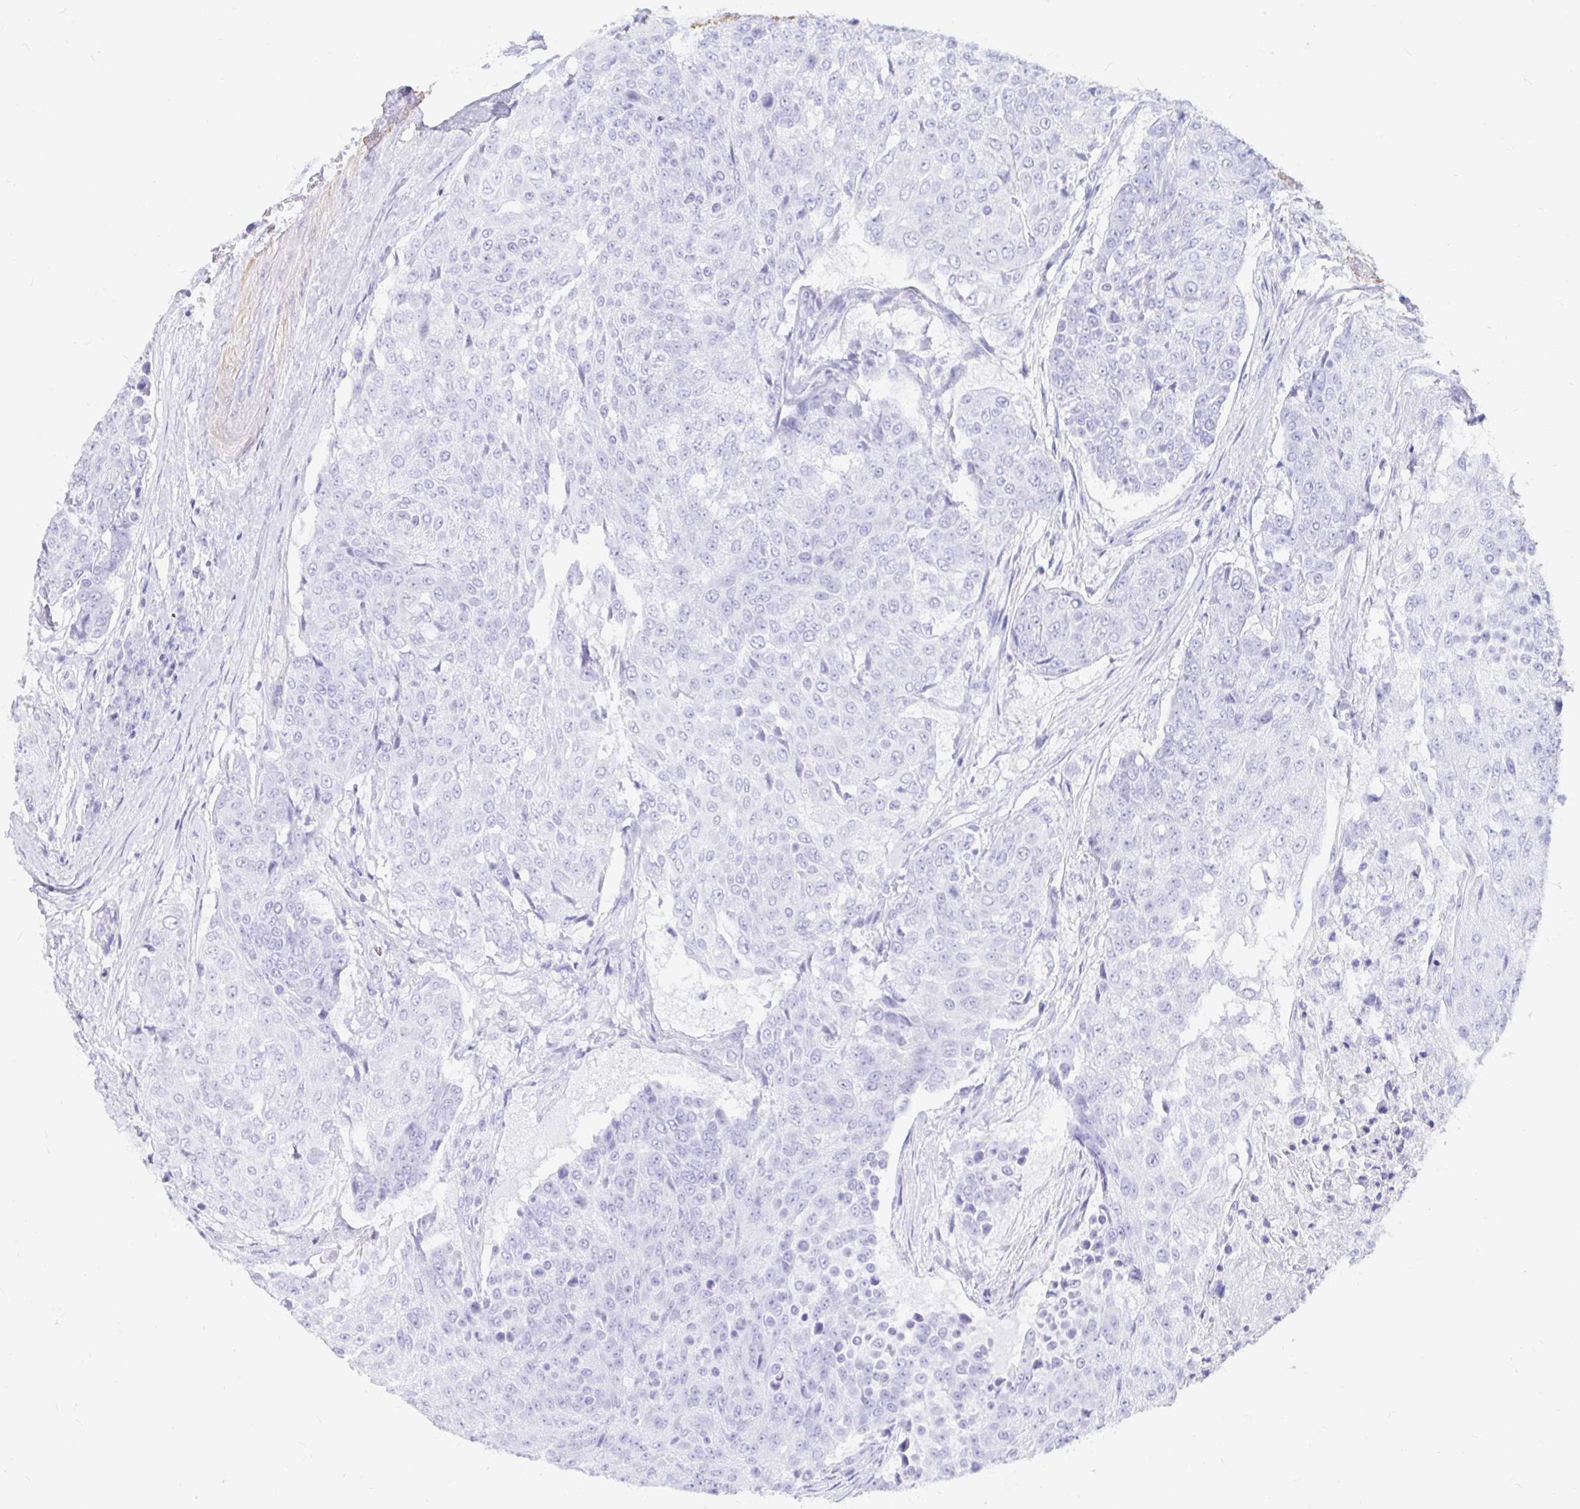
{"staining": {"intensity": "negative", "quantity": "none", "location": "none"}, "tissue": "urothelial cancer", "cell_type": "Tumor cells", "image_type": "cancer", "snomed": [{"axis": "morphology", "description": "Urothelial carcinoma, High grade"}, {"axis": "topography", "description": "Urinary bladder"}], "caption": "A high-resolution photomicrograph shows IHC staining of urothelial cancer, which reveals no significant expression in tumor cells.", "gene": "PPP1R1B", "patient": {"sex": "female", "age": 63}}